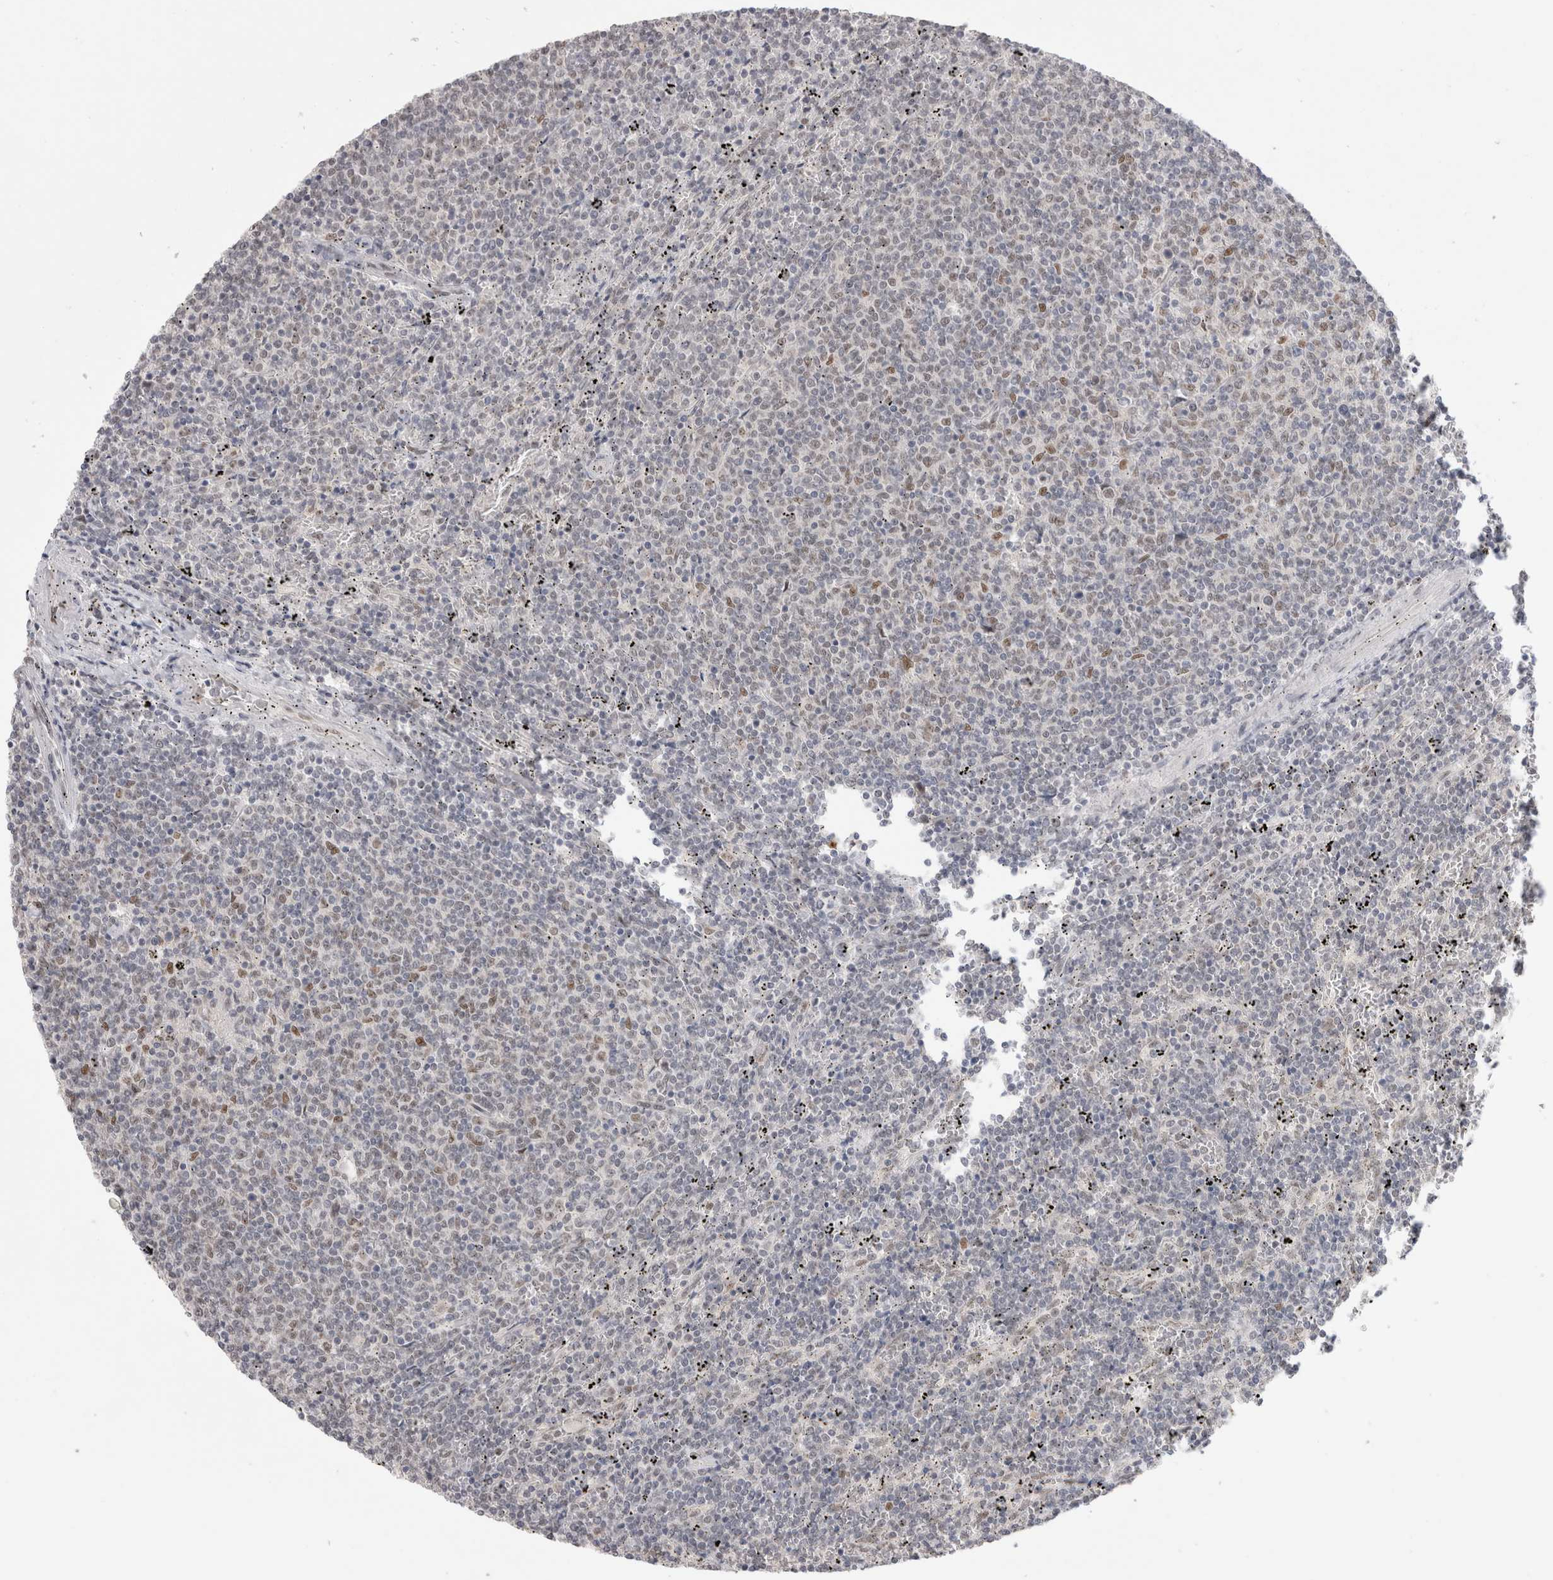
{"staining": {"intensity": "moderate", "quantity": "<25%", "location": "nuclear"}, "tissue": "lymphoma", "cell_type": "Tumor cells", "image_type": "cancer", "snomed": [{"axis": "morphology", "description": "Malignant lymphoma, non-Hodgkin's type, Low grade"}, {"axis": "topography", "description": "Spleen"}], "caption": "Immunohistochemistry (IHC) (DAB (3,3'-diaminobenzidine)) staining of human lymphoma reveals moderate nuclear protein staining in approximately <25% of tumor cells.", "gene": "RECQL4", "patient": {"sex": "female", "age": 50}}